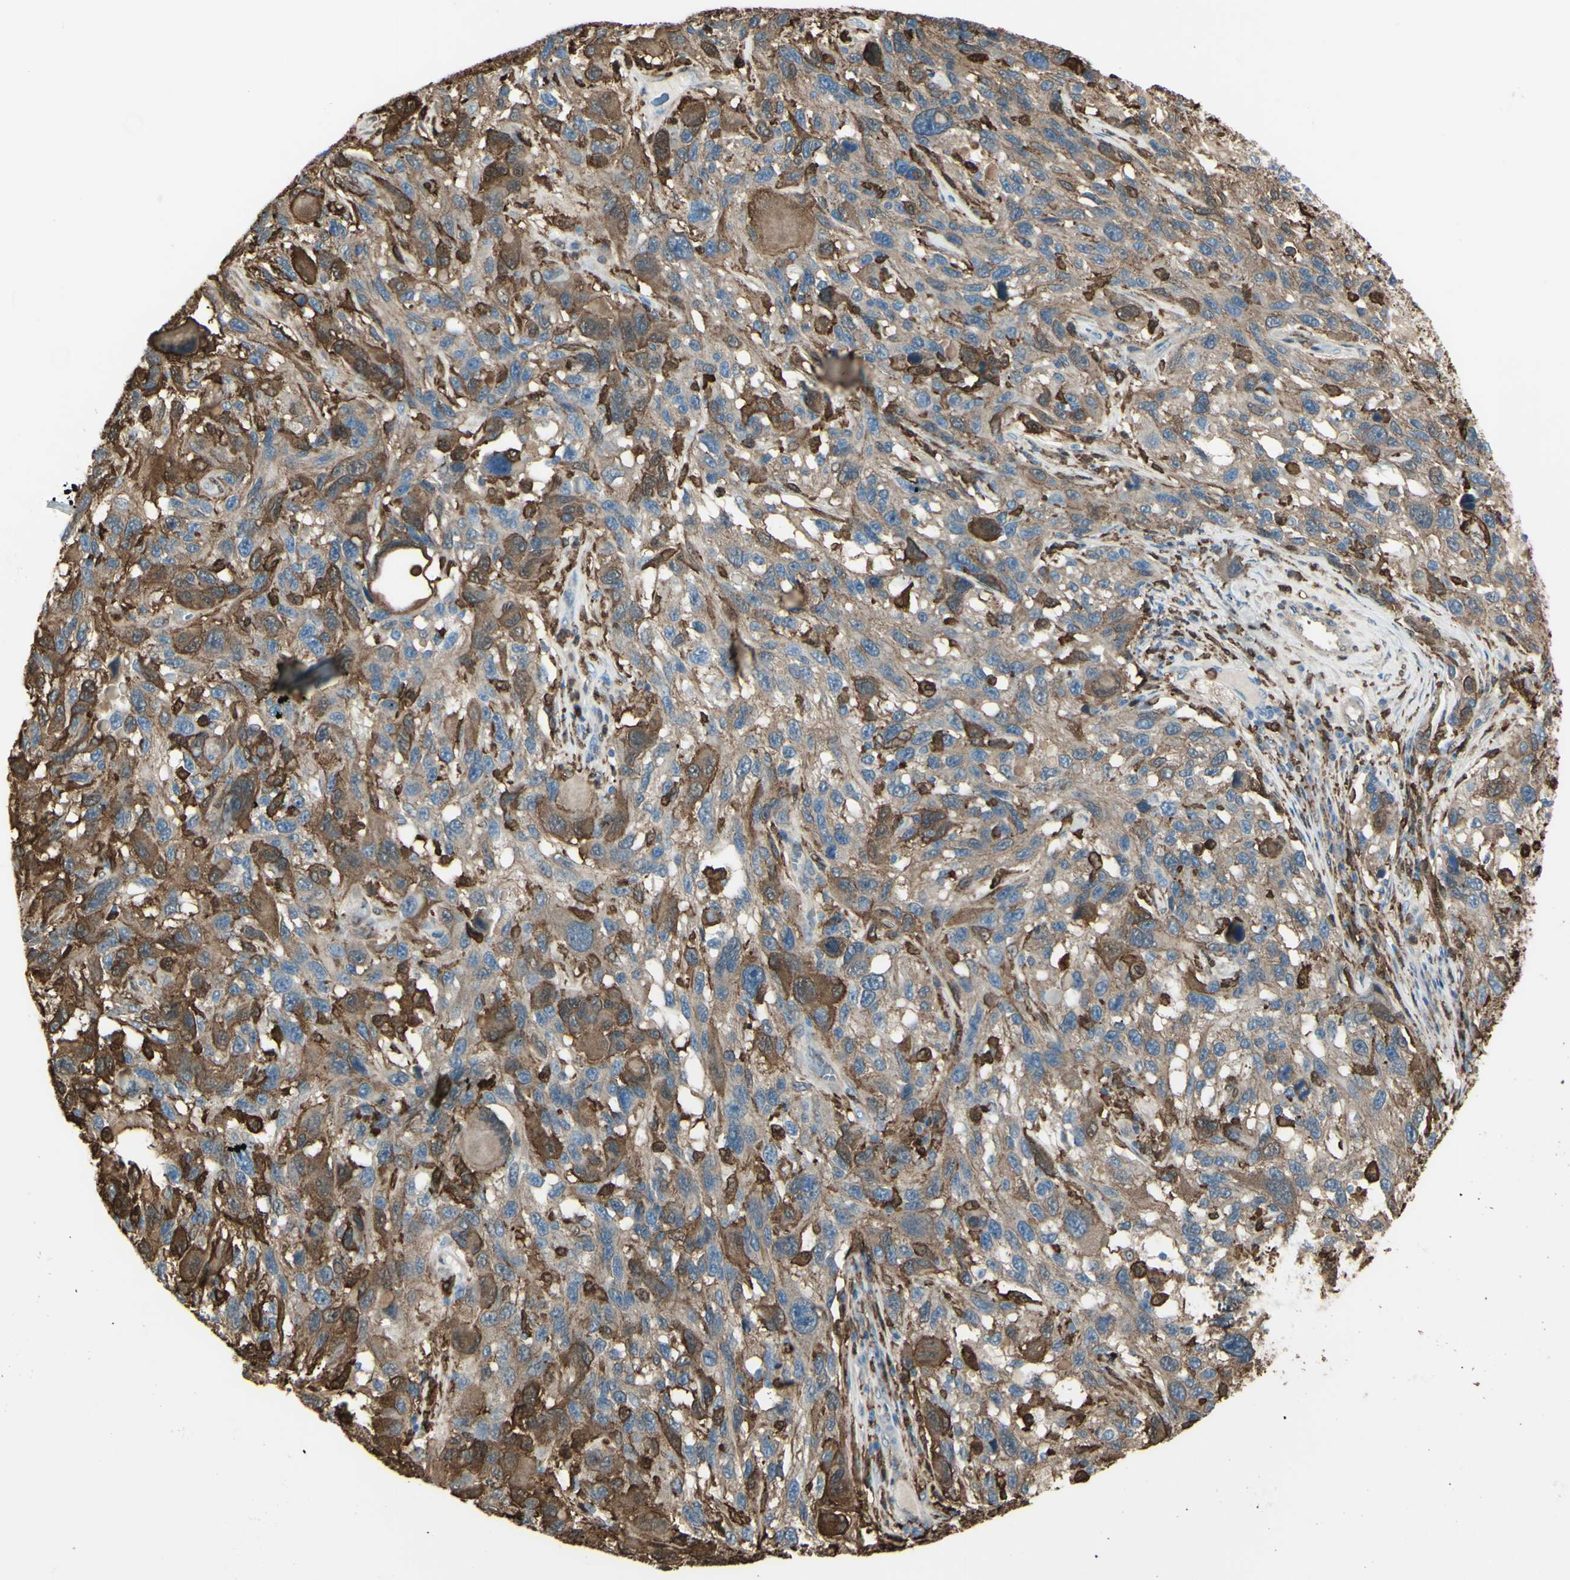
{"staining": {"intensity": "moderate", "quantity": ">75%", "location": "cytoplasmic/membranous"}, "tissue": "melanoma", "cell_type": "Tumor cells", "image_type": "cancer", "snomed": [{"axis": "morphology", "description": "Malignant melanoma, NOS"}, {"axis": "topography", "description": "Skin"}], "caption": "Tumor cells demonstrate moderate cytoplasmic/membranous expression in approximately >75% of cells in malignant melanoma.", "gene": "GSN", "patient": {"sex": "male", "age": 53}}